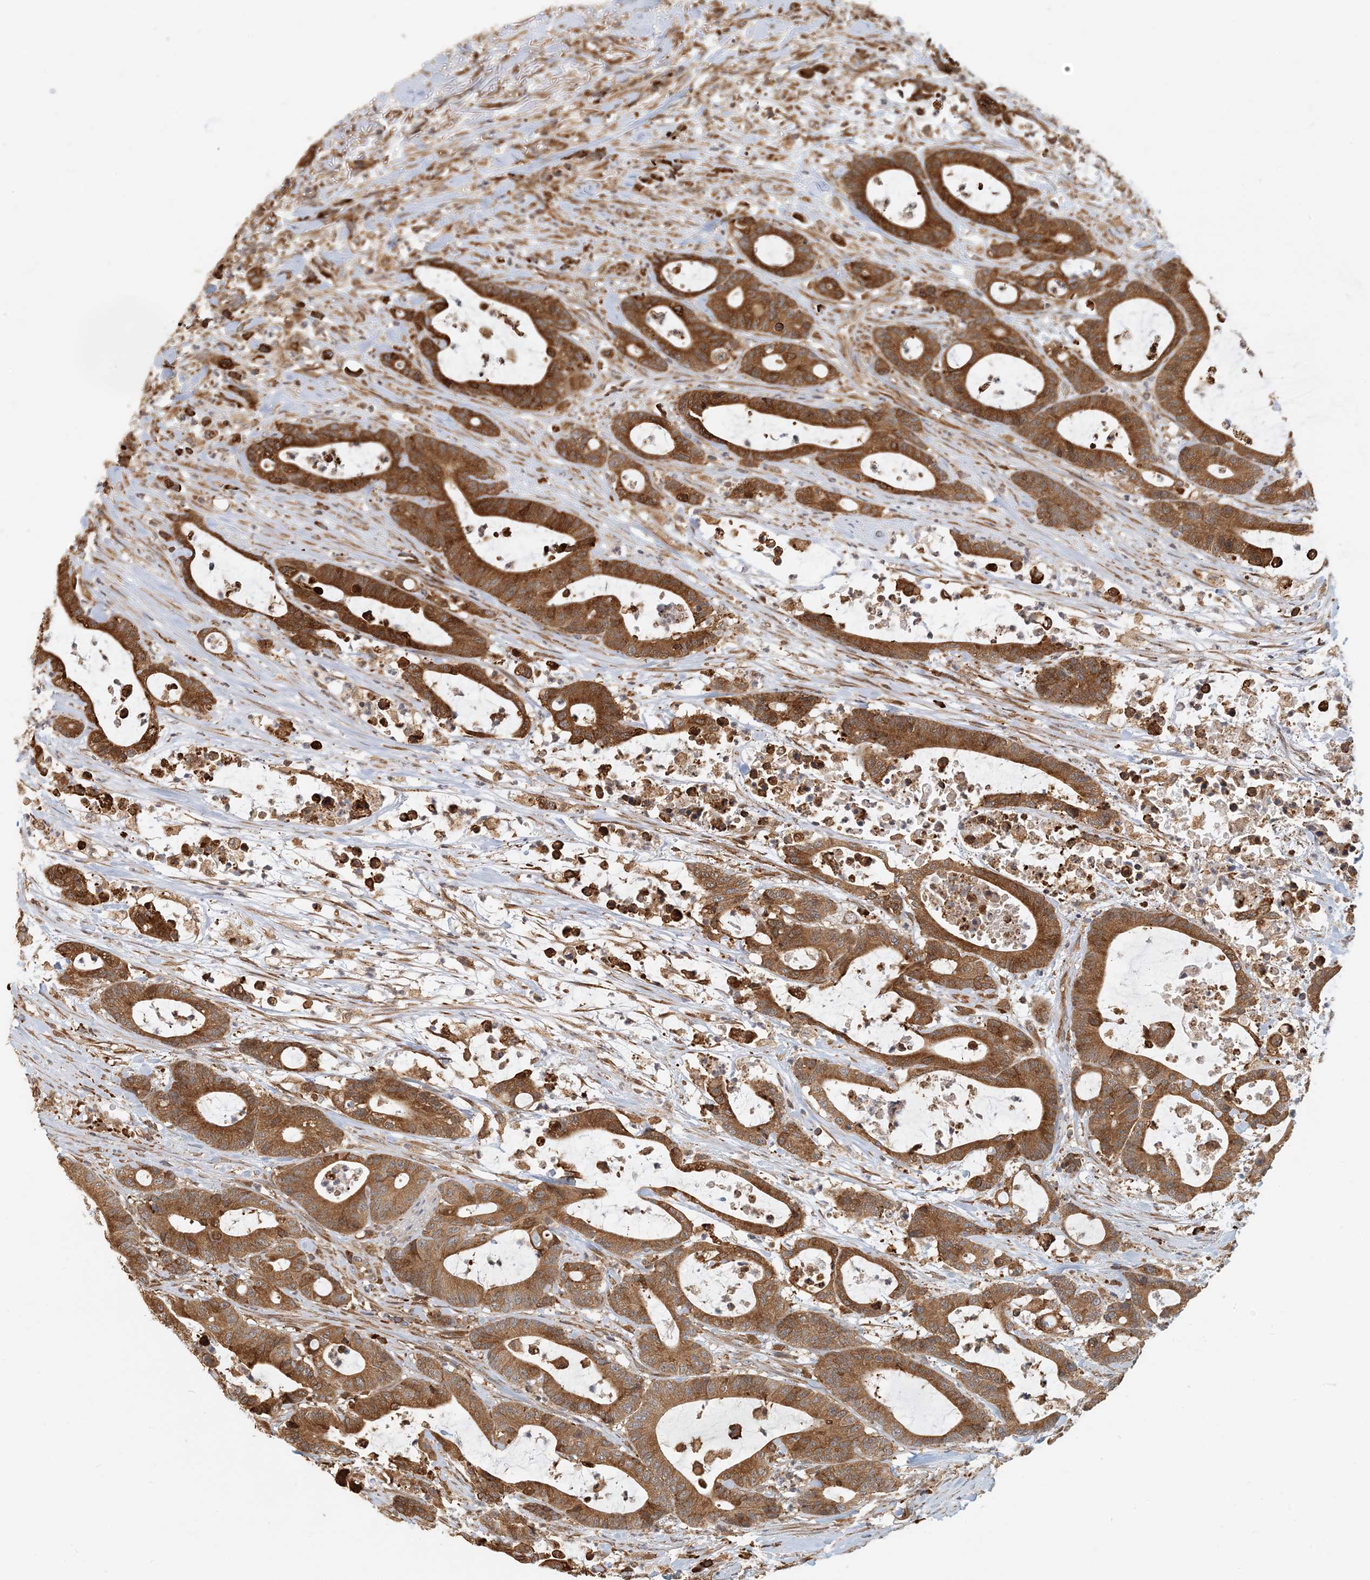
{"staining": {"intensity": "moderate", "quantity": ">75%", "location": "cytoplasmic/membranous"}, "tissue": "colorectal cancer", "cell_type": "Tumor cells", "image_type": "cancer", "snomed": [{"axis": "morphology", "description": "Adenocarcinoma, NOS"}, {"axis": "topography", "description": "Colon"}], "caption": "IHC photomicrograph of colorectal adenocarcinoma stained for a protein (brown), which exhibits medium levels of moderate cytoplasmic/membranous staining in about >75% of tumor cells.", "gene": "HNMT", "patient": {"sex": "female", "age": 84}}